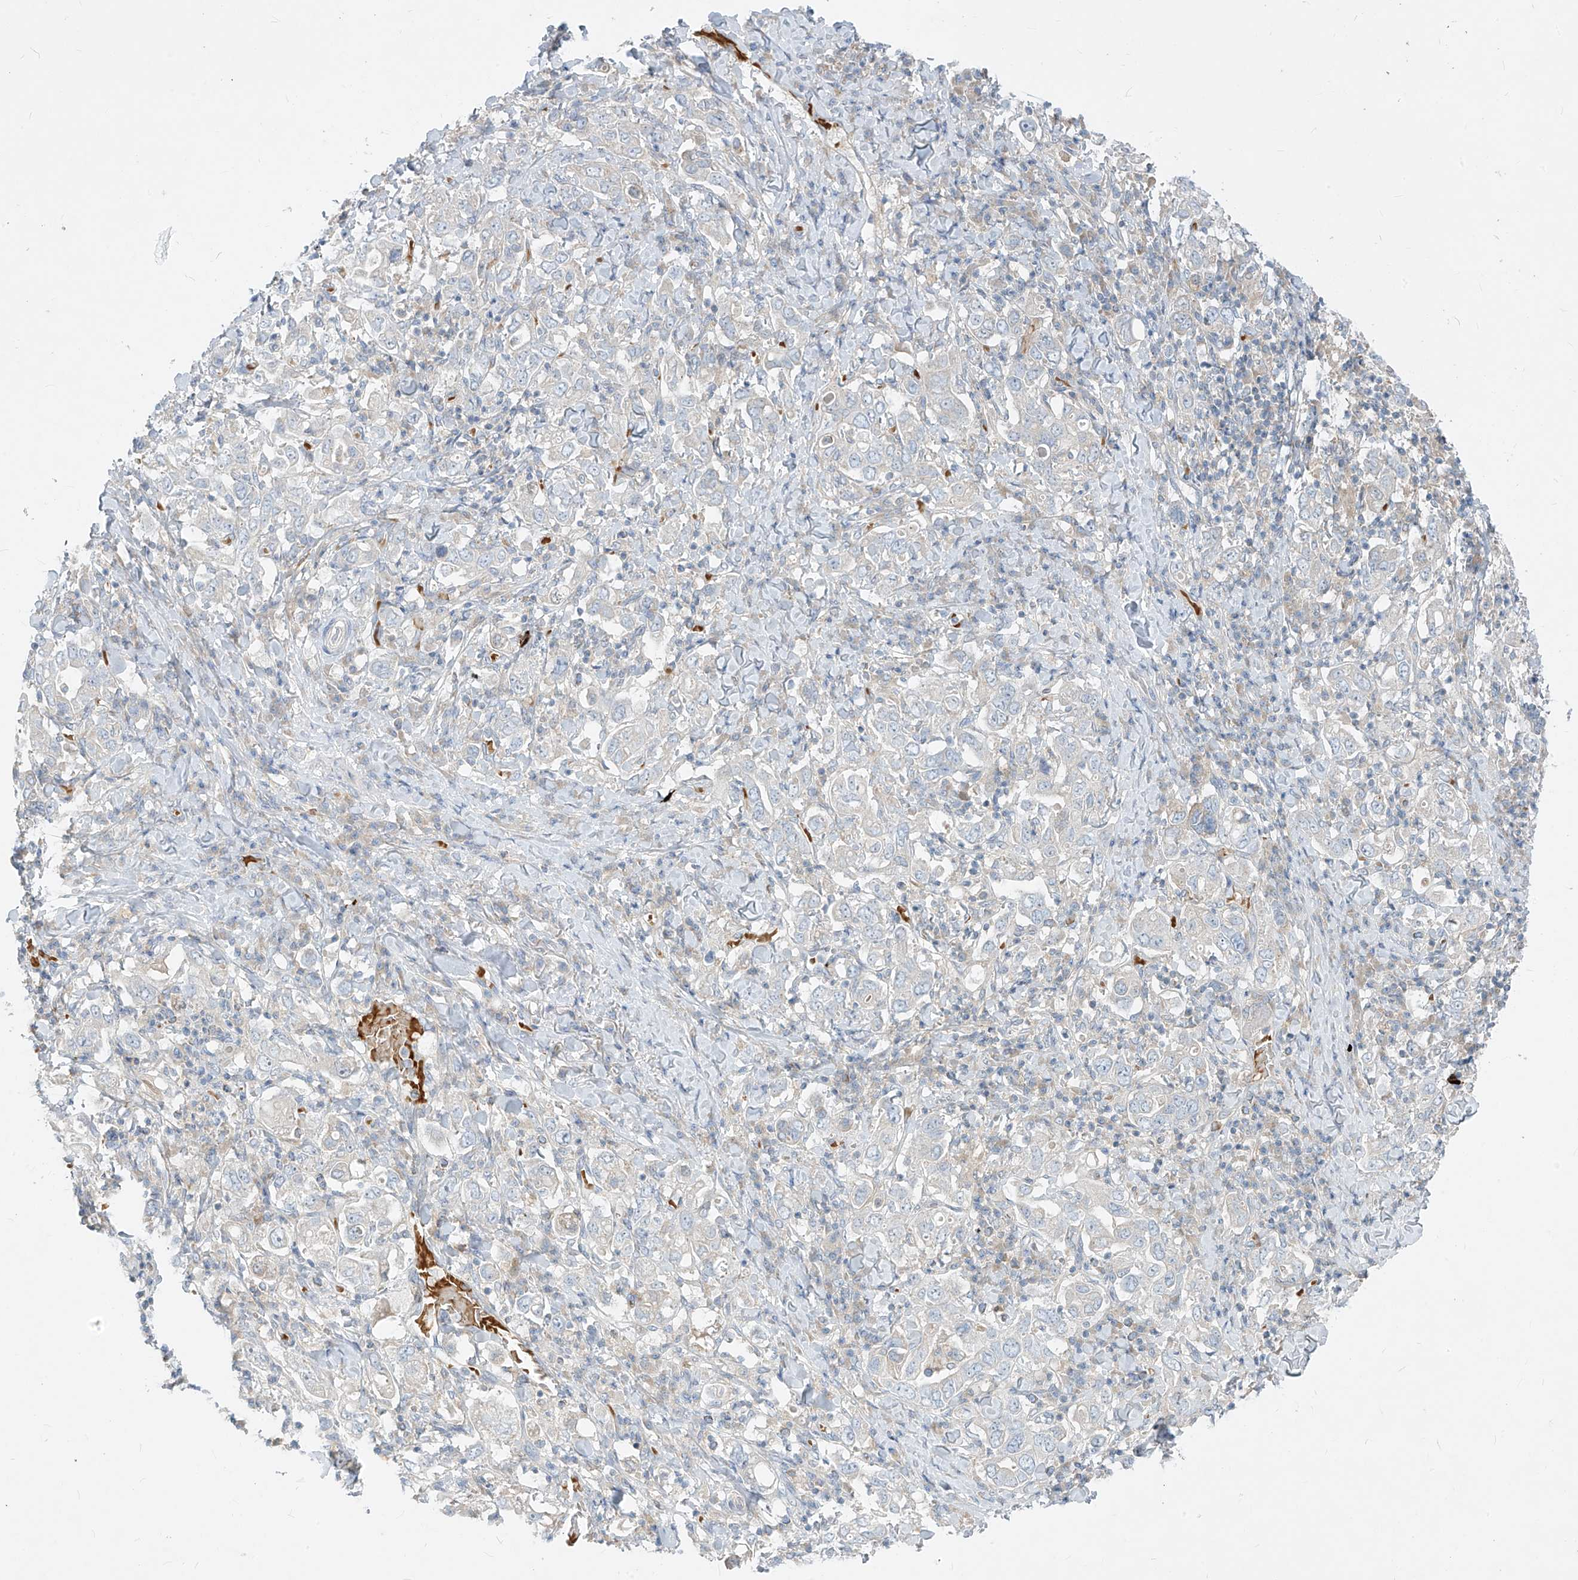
{"staining": {"intensity": "negative", "quantity": "none", "location": "none"}, "tissue": "stomach cancer", "cell_type": "Tumor cells", "image_type": "cancer", "snomed": [{"axis": "morphology", "description": "Adenocarcinoma, NOS"}, {"axis": "topography", "description": "Stomach, upper"}], "caption": "The photomicrograph shows no staining of tumor cells in stomach cancer (adenocarcinoma).", "gene": "DGKQ", "patient": {"sex": "male", "age": 62}}